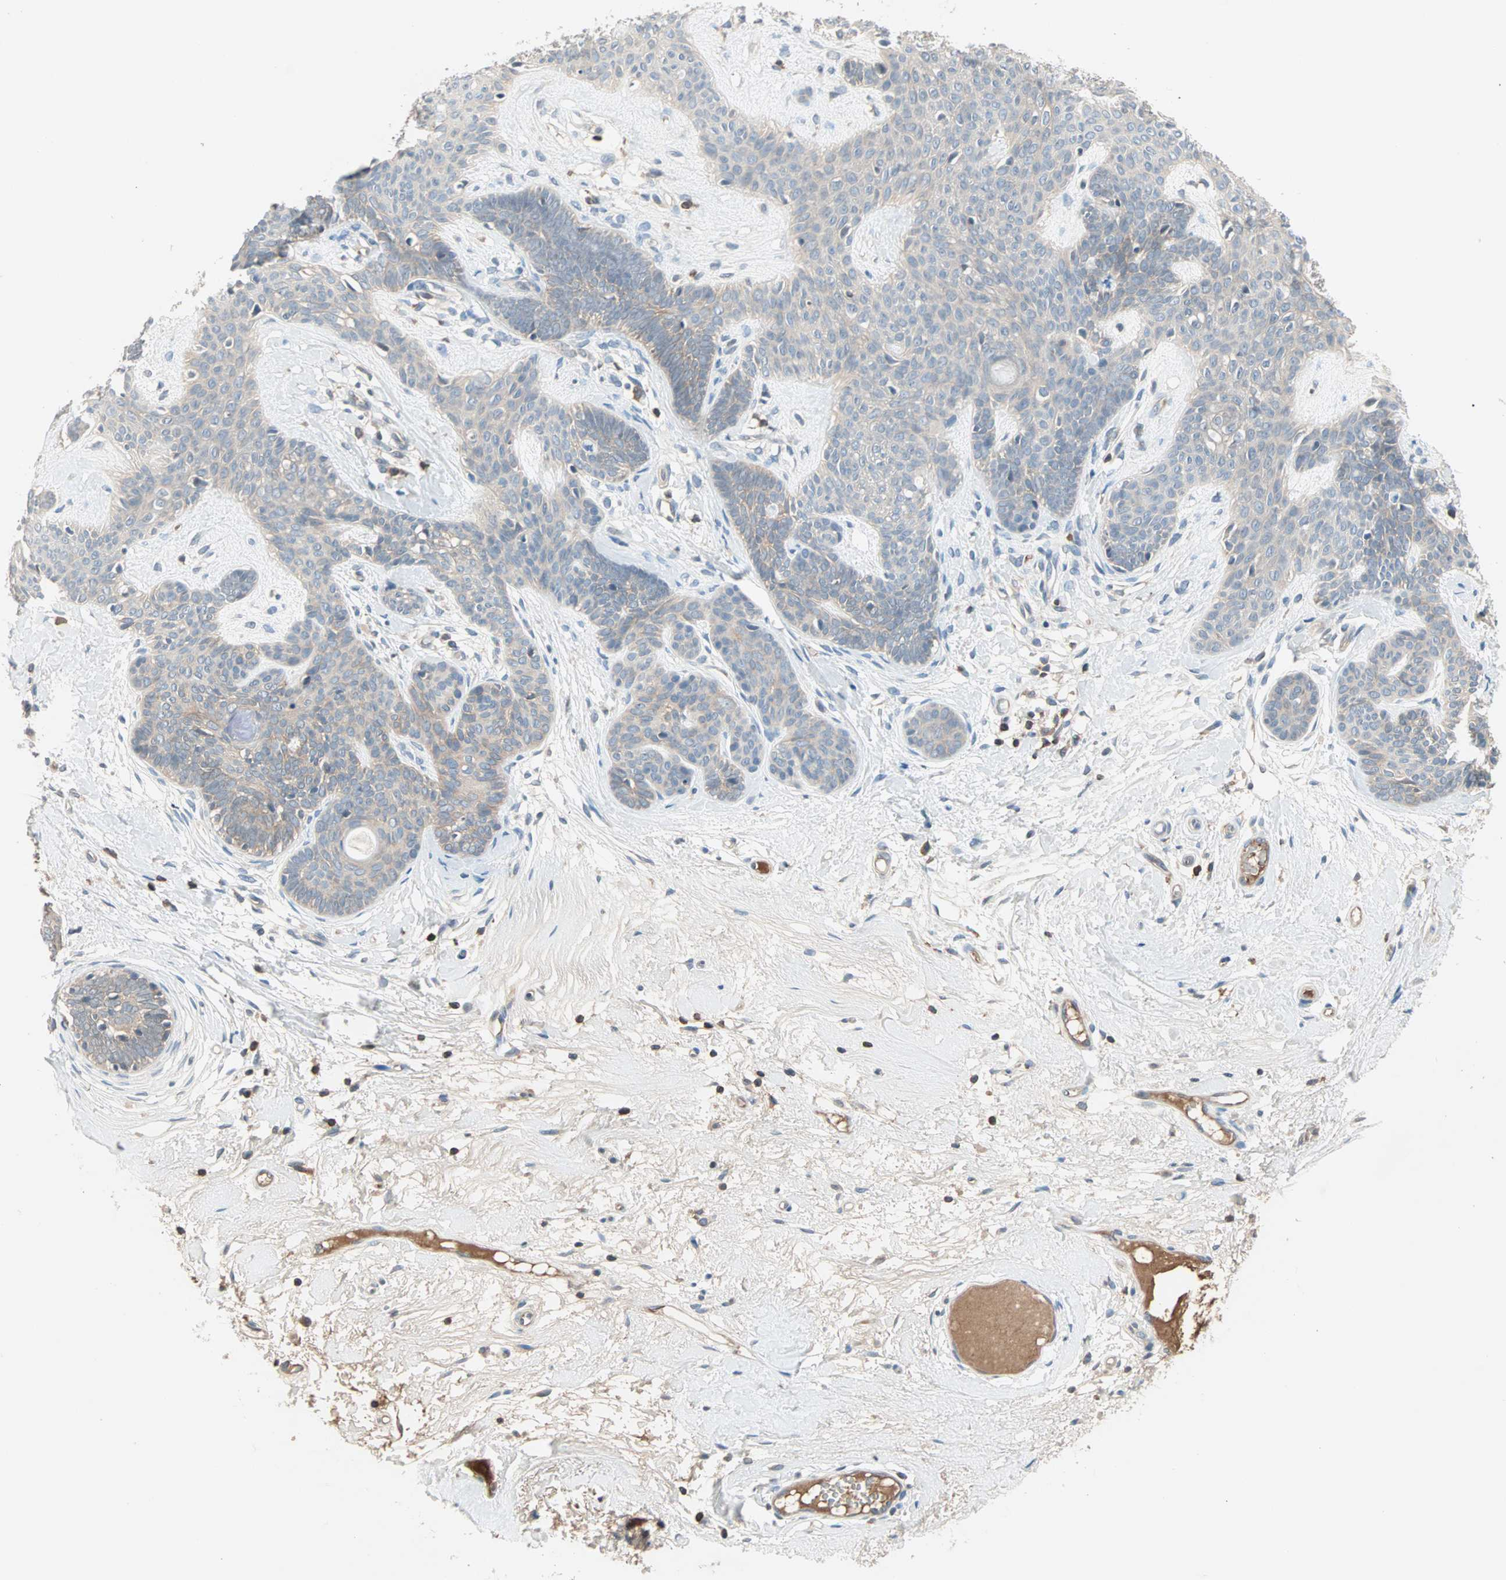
{"staining": {"intensity": "weak", "quantity": ">75%", "location": "cytoplasmic/membranous"}, "tissue": "skin cancer", "cell_type": "Tumor cells", "image_type": "cancer", "snomed": [{"axis": "morphology", "description": "Developmental malformation"}, {"axis": "morphology", "description": "Basal cell carcinoma"}, {"axis": "topography", "description": "Skin"}], "caption": "Tumor cells demonstrate low levels of weak cytoplasmic/membranous staining in approximately >75% of cells in human basal cell carcinoma (skin). The staining is performed using DAB (3,3'-diaminobenzidine) brown chromogen to label protein expression. The nuclei are counter-stained blue using hematoxylin.", "gene": "TEC", "patient": {"sex": "female", "age": 62}}